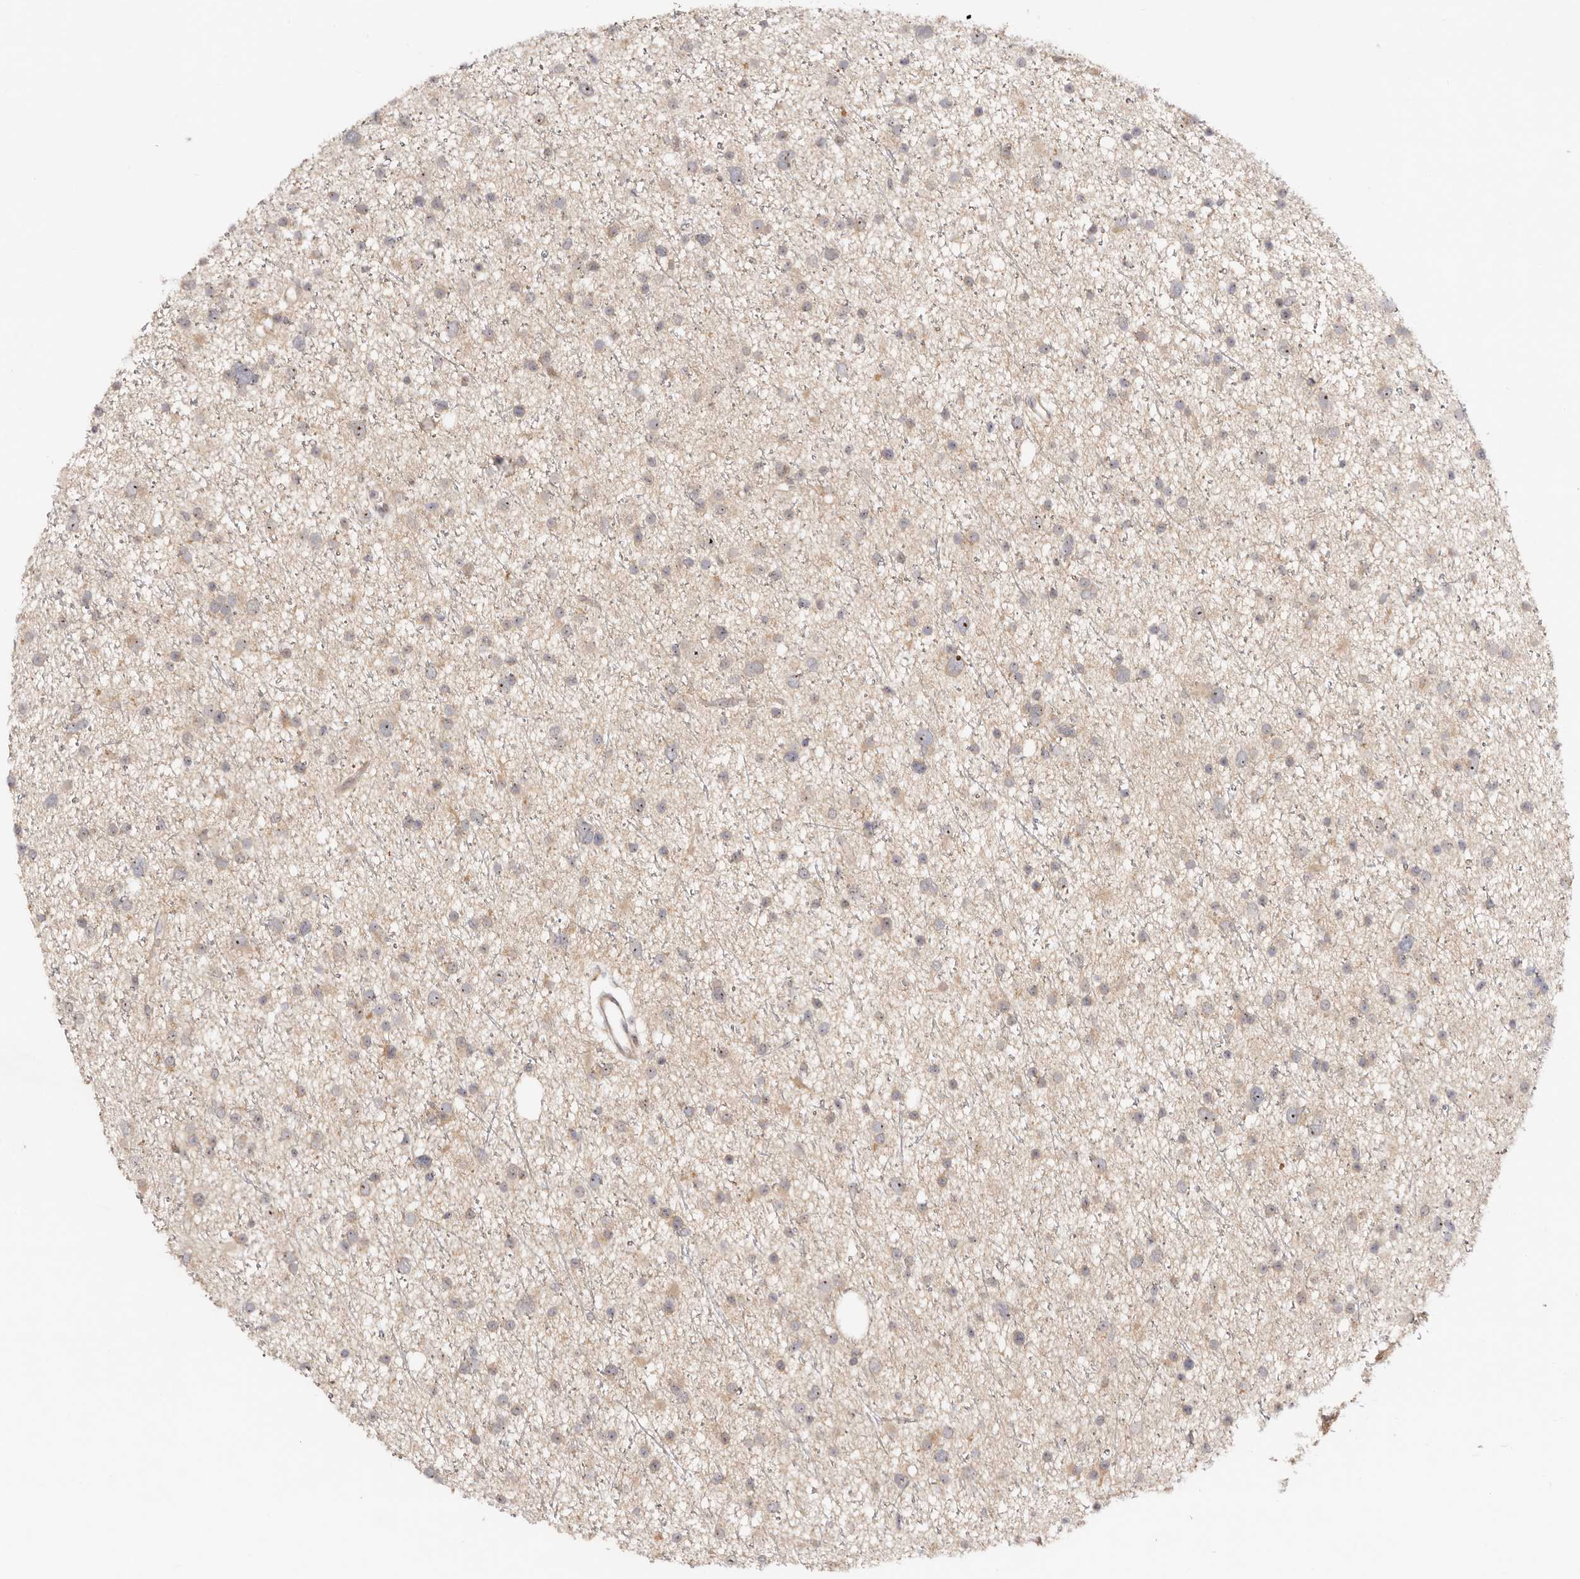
{"staining": {"intensity": "weak", "quantity": "<25%", "location": "cytoplasmic/membranous"}, "tissue": "glioma", "cell_type": "Tumor cells", "image_type": "cancer", "snomed": [{"axis": "morphology", "description": "Glioma, malignant, Low grade"}, {"axis": "topography", "description": "Cerebral cortex"}], "caption": "Immunohistochemistry (IHC) image of human glioma stained for a protein (brown), which shows no staining in tumor cells.", "gene": "ODF2L", "patient": {"sex": "female", "age": 39}}